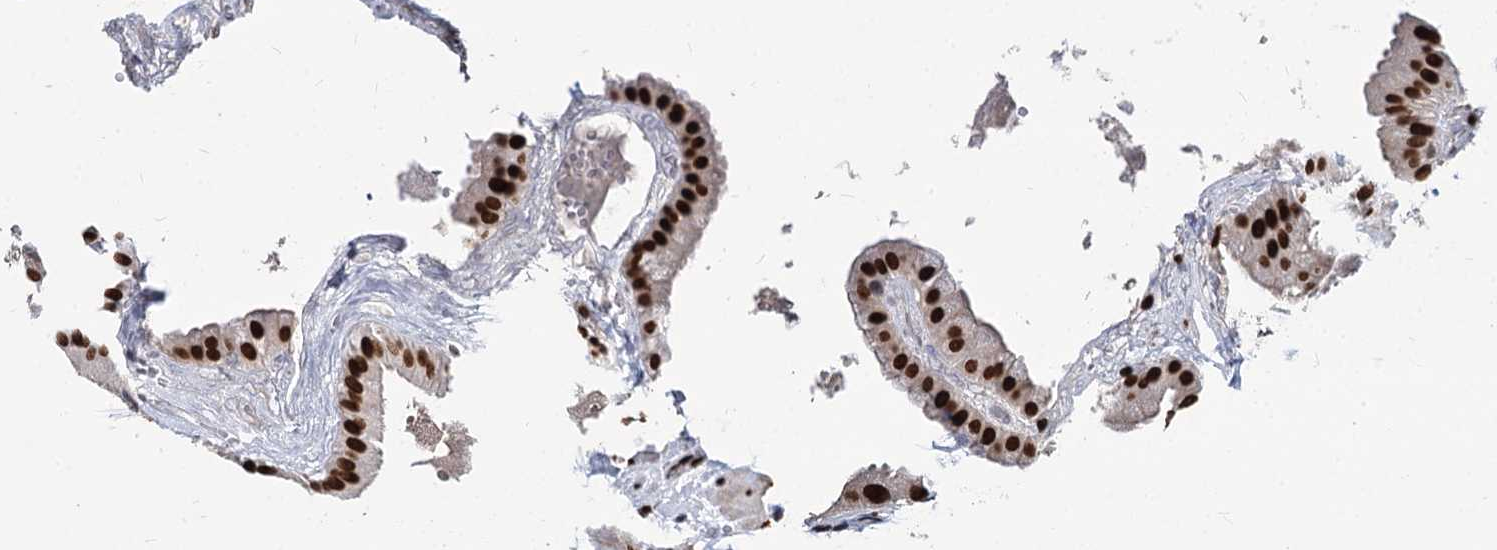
{"staining": {"intensity": "strong", "quantity": ">75%", "location": "nuclear"}, "tissue": "gallbladder", "cell_type": "Glandular cells", "image_type": "normal", "snomed": [{"axis": "morphology", "description": "Normal tissue, NOS"}, {"axis": "topography", "description": "Gallbladder"}], "caption": "Immunohistochemical staining of normal gallbladder displays >75% levels of strong nuclear protein positivity in approximately >75% of glandular cells.", "gene": "MECP2", "patient": {"sex": "male", "age": 55}}